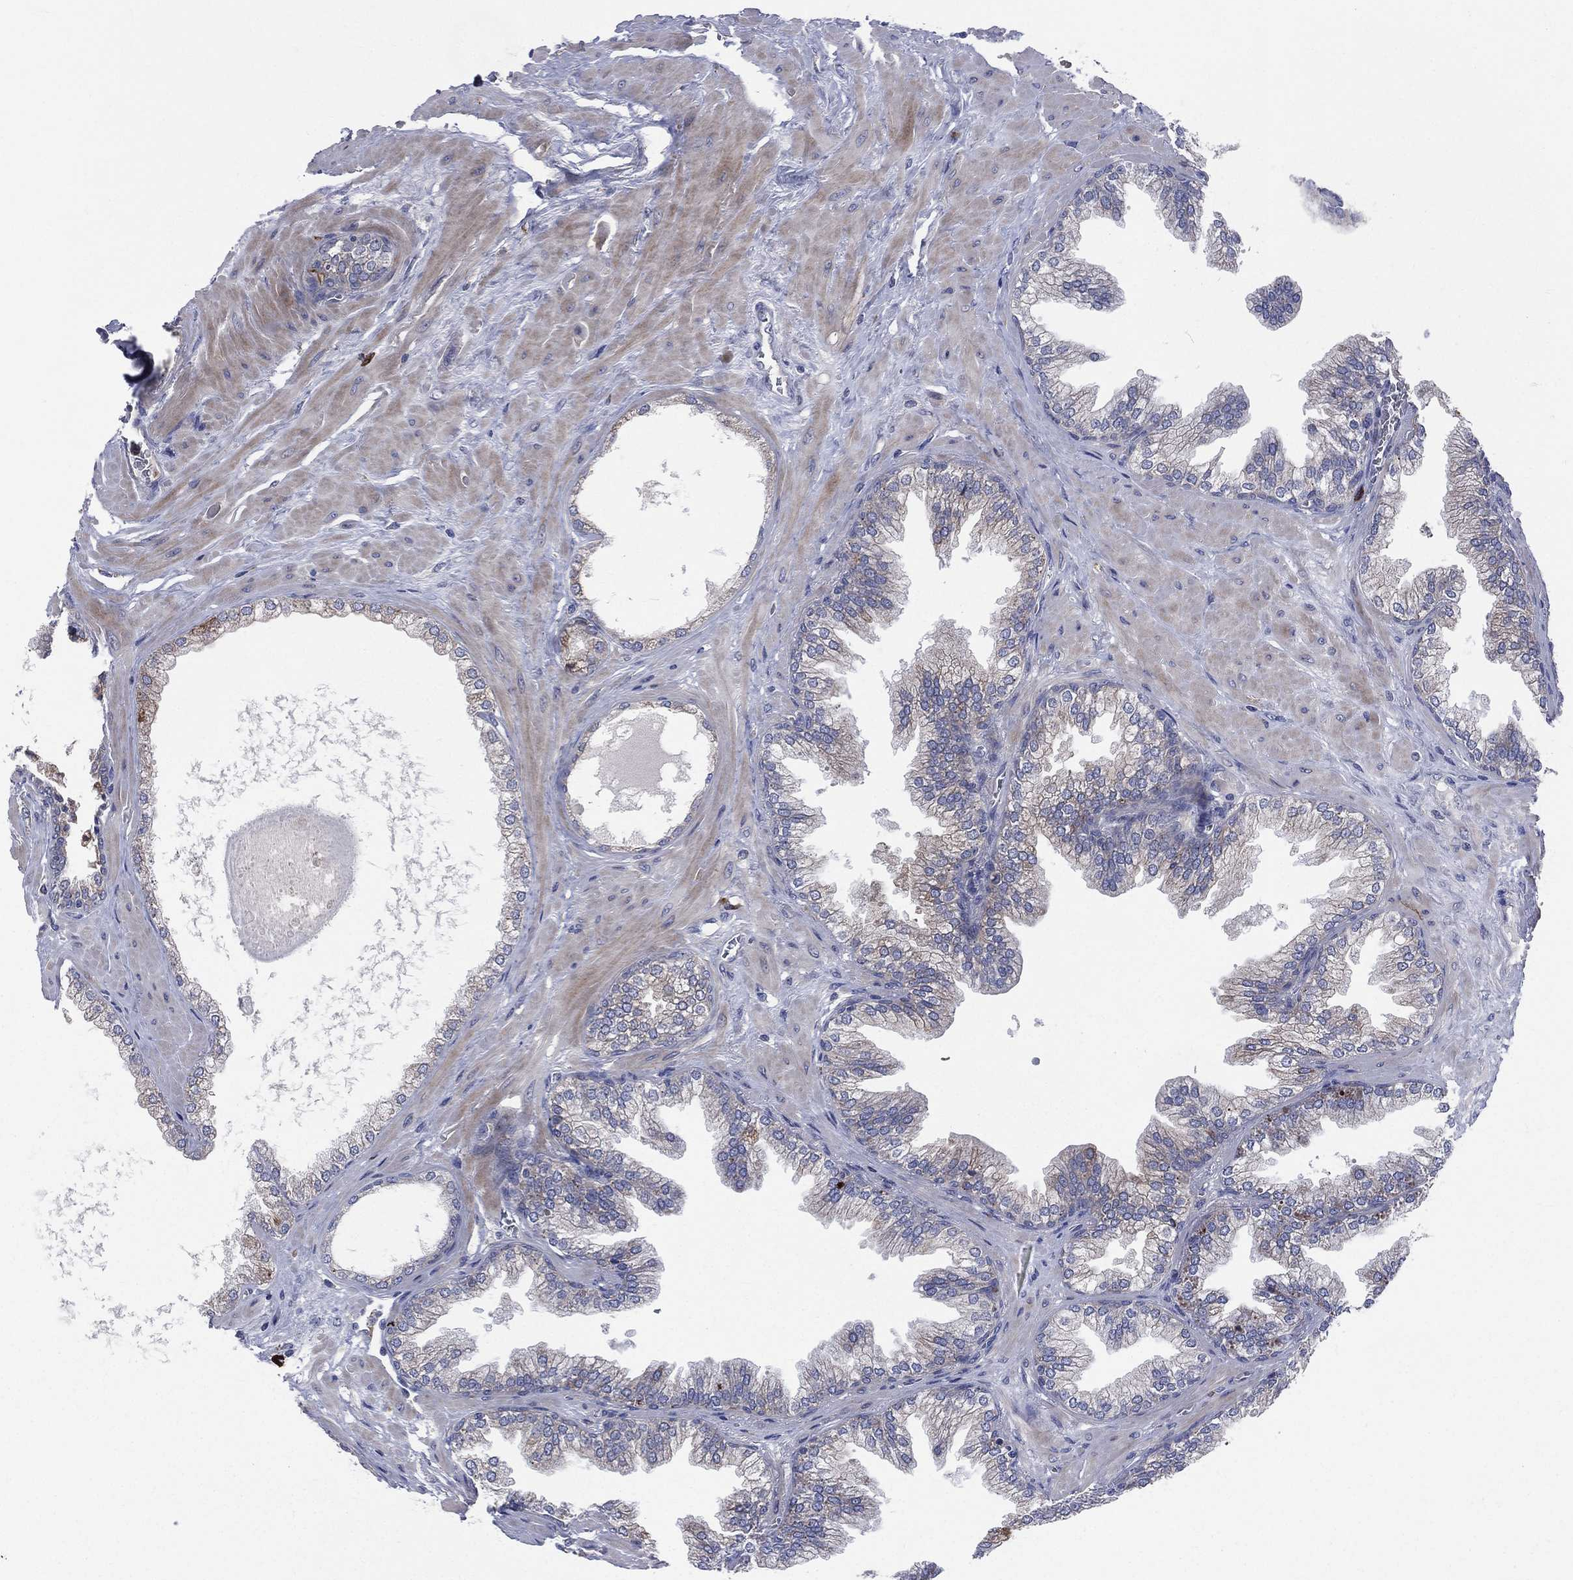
{"staining": {"intensity": "moderate", "quantity": "<25%", "location": "cytoplasmic/membranous"}, "tissue": "prostate cancer", "cell_type": "Tumor cells", "image_type": "cancer", "snomed": [{"axis": "morphology", "description": "Adenocarcinoma, Low grade"}, {"axis": "topography", "description": "Prostate"}], "caption": "Immunohistochemistry photomicrograph of neoplastic tissue: adenocarcinoma (low-grade) (prostate) stained using immunohistochemistry reveals low levels of moderate protein expression localized specifically in the cytoplasmic/membranous of tumor cells, appearing as a cytoplasmic/membranous brown color.", "gene": "CCDC159", "patient": {"sex": "male", "age": 72}}